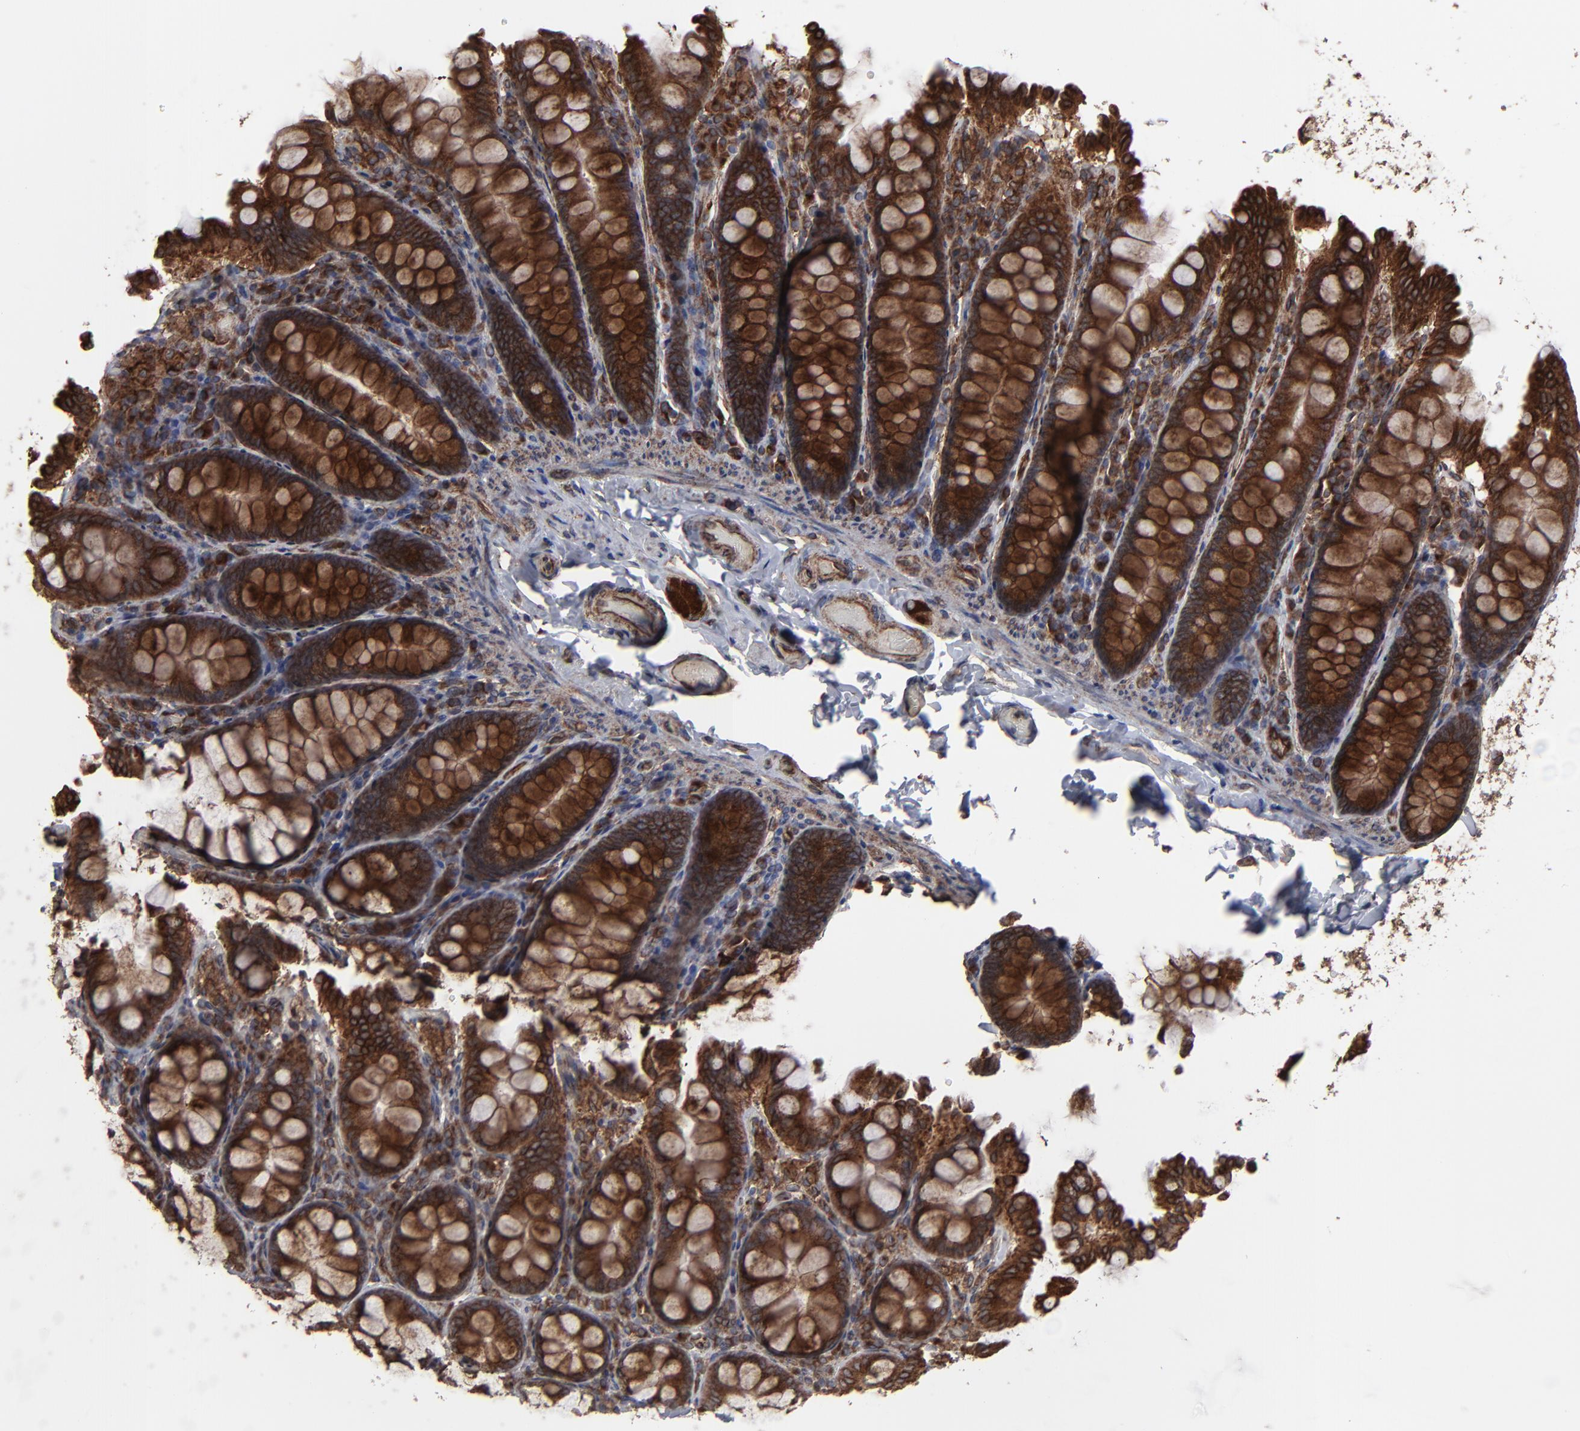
{"staining": {"intensity": "strong", "quantity": ">75%", "location": "cytoplasmic/membranous"}, "tissue": "colon", "cell_type": "Endothelial cells", "image_type": "normal", "snomed": [{"axis": "morphology", "description": "Normal tissue, NOS"}, {"axis": "topography", "description": "Colon"}], "caption": "A brown stain highlights strong cytoplasmic/membranous staining of a protein in endothelial cells of benign human colon.", "gene": "CNIH1", "patient": {"sex": "female", "age": 61}}